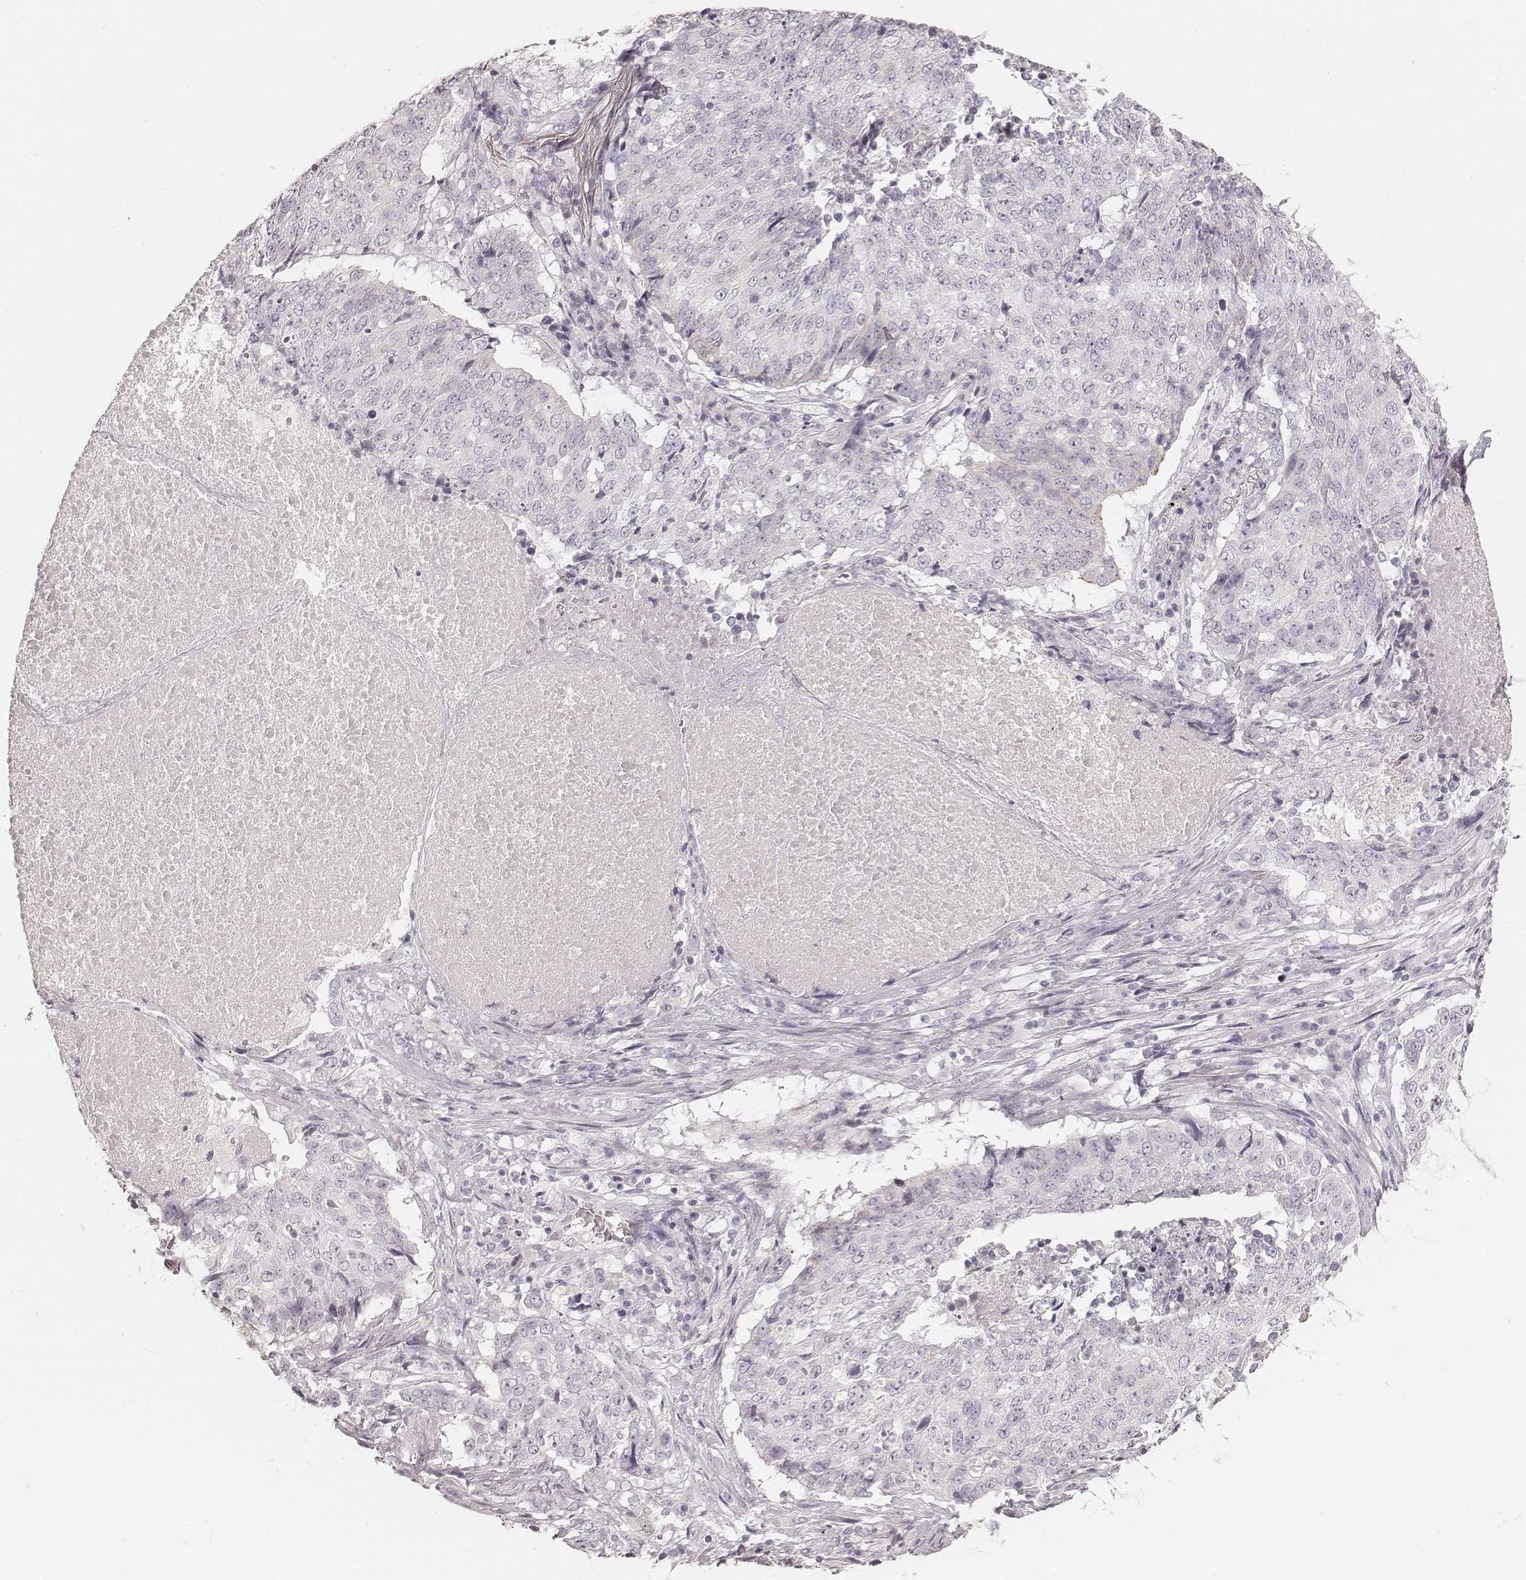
{"staining": {"intensity": "negative", "quantity": "none", "location": "none"}, "tissue": "lung cancer", "cell_type": "Tumor cells", "image_type": "cancer", "snomed": [{"axis": "morphology", "description": "Normal tissue, NOS"}, {"axis": "morphology", "description": "Squamous cell carcinoma, NOS"}, {"axis": "topography", "description": "Bronchus"}, {"axis": "topography", "description": "Lung"}], "caption": "Immunohistochemical staining of human lung cancer reveals no significant staining in tumor cells.", "gene": "KRT26", "patient": {"sex": "male", "age": 64}}